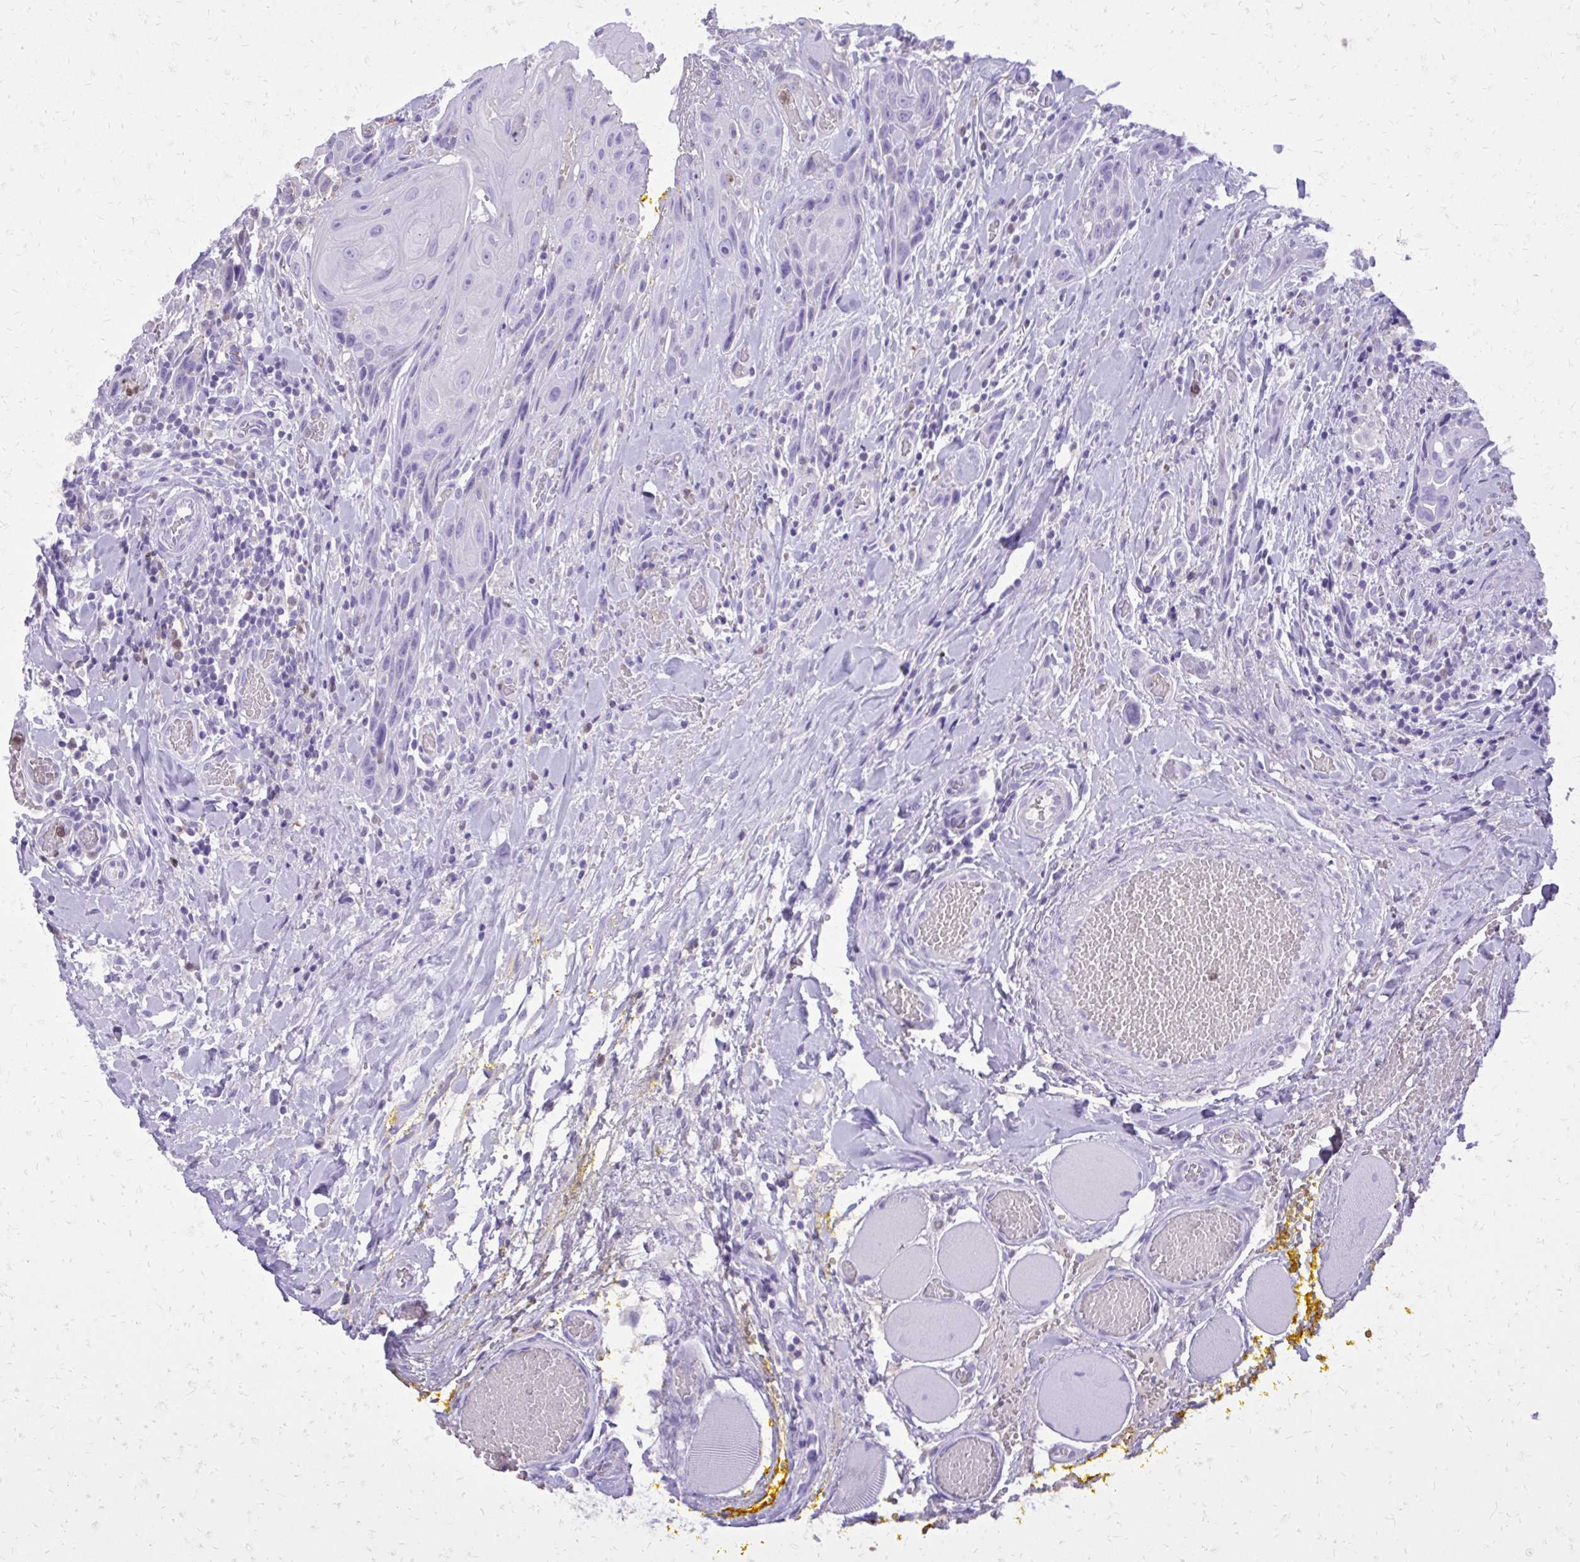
{"staining": {"intensity": "negative", "quantity": "none", "location": "none"}, "tissue": "head and neck cancer", "cell_type": "Tumor cells", "image_type": "cancer", "snomed": [{"axis": "morphology", "description": "Squamous cell carcinoma, NOS"}, {"axis": "topography", "description": "Oral tissue"}, {"axis": "topography", "description": "Head-Neck"}], "caption": "The histopathology image demonstrates no staining of tumor cells in head and neck cancer. (DAB (3,3'-diaminobenzidine) IHC visualized using brightfield microscopy, high magnification).", "gene": "CAT", "patient": {"sex": "male", "age": 49}}